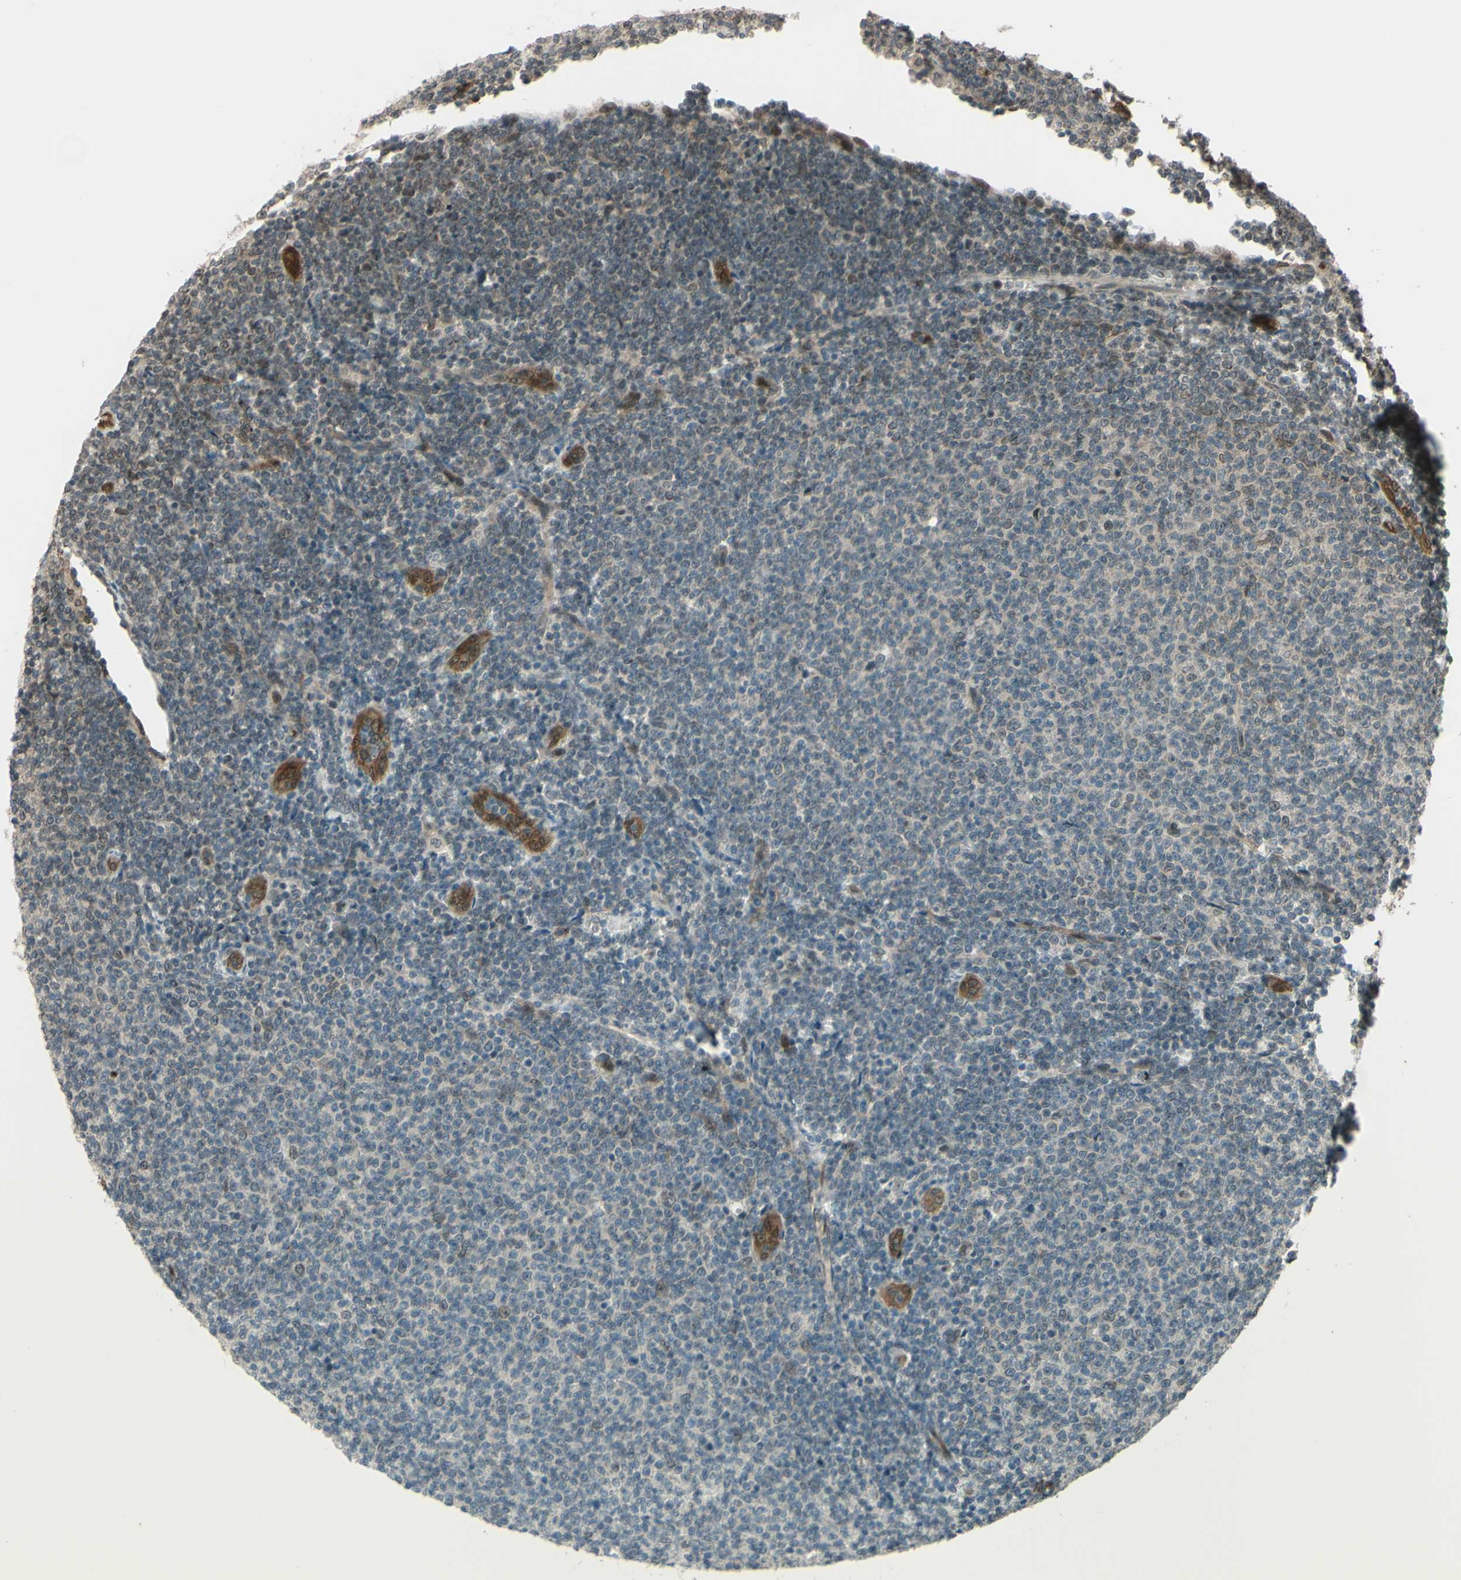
{"staining": {"intensity": "negative", "quantity": "none", "location": "none"}, "tissue": "lymphoma", "cell_type": "Tumor cells", "image_type": "cancer", "snomed": [{"axis": "morphology", "description": "Malignant lymphoma, non-Hodgkin's type, Low grade"}, {"axis": "topography", "description": "Lymph node"}], "caption": "Lymphoma was stained to show a protein in brown. There is no significant expression in tumor cells.", "gene": "MLF2", "patient": {"sex": "male", "age": 66}}